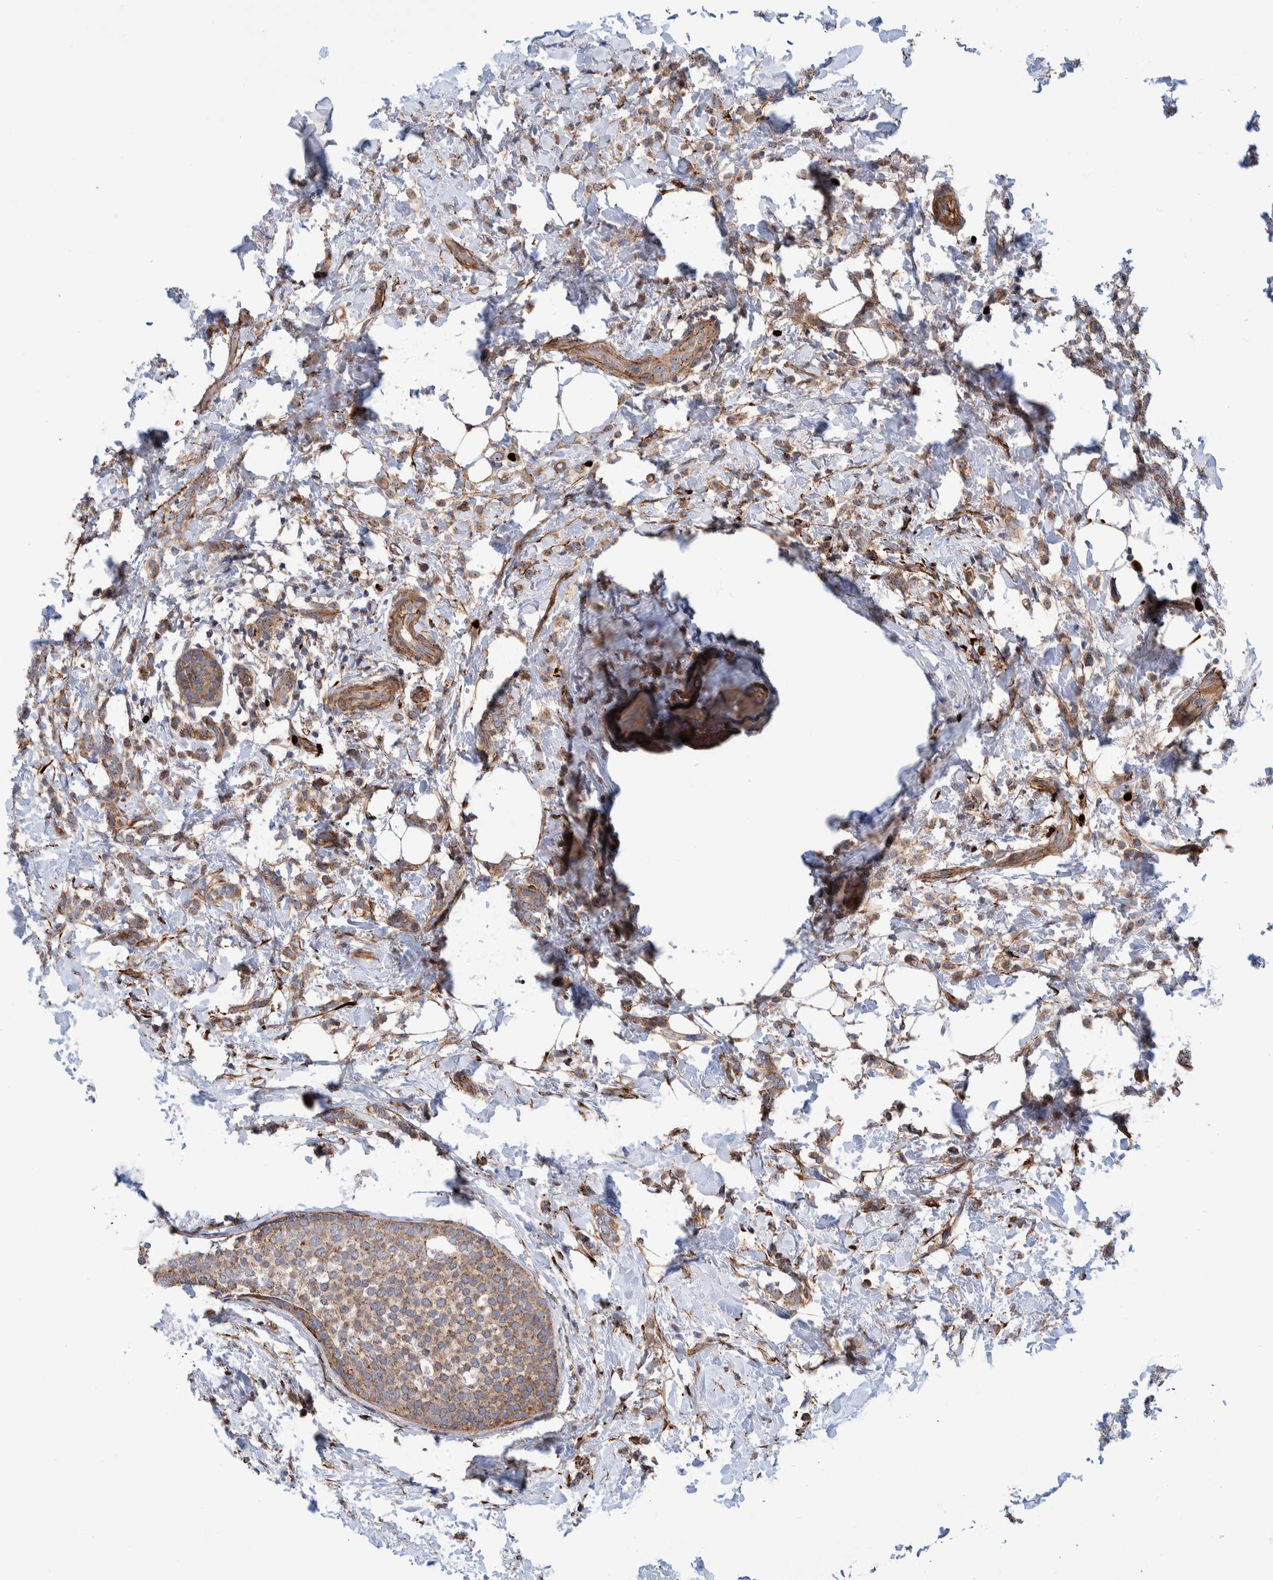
{"staining": {"intensity": "moderate", "quantity": ">75%", "location": "cytoplasmic/membranous"}, "tissue": "breast cancer", "cell_type": "Tumor cells", "image_type": "cancer", "snomed": [{"axis": "morphology", "description": "Lobular carcinoma"}, {"axis": "topography", "description": "Breast"}], "caption": "A brown stain labels moderate cytoplasmic/membranous expression of a protein in human lobular carcinoma (breast) tumor cells.", "gene": "SLC25A10", "patient": {"sex": "female", "age": 50}}